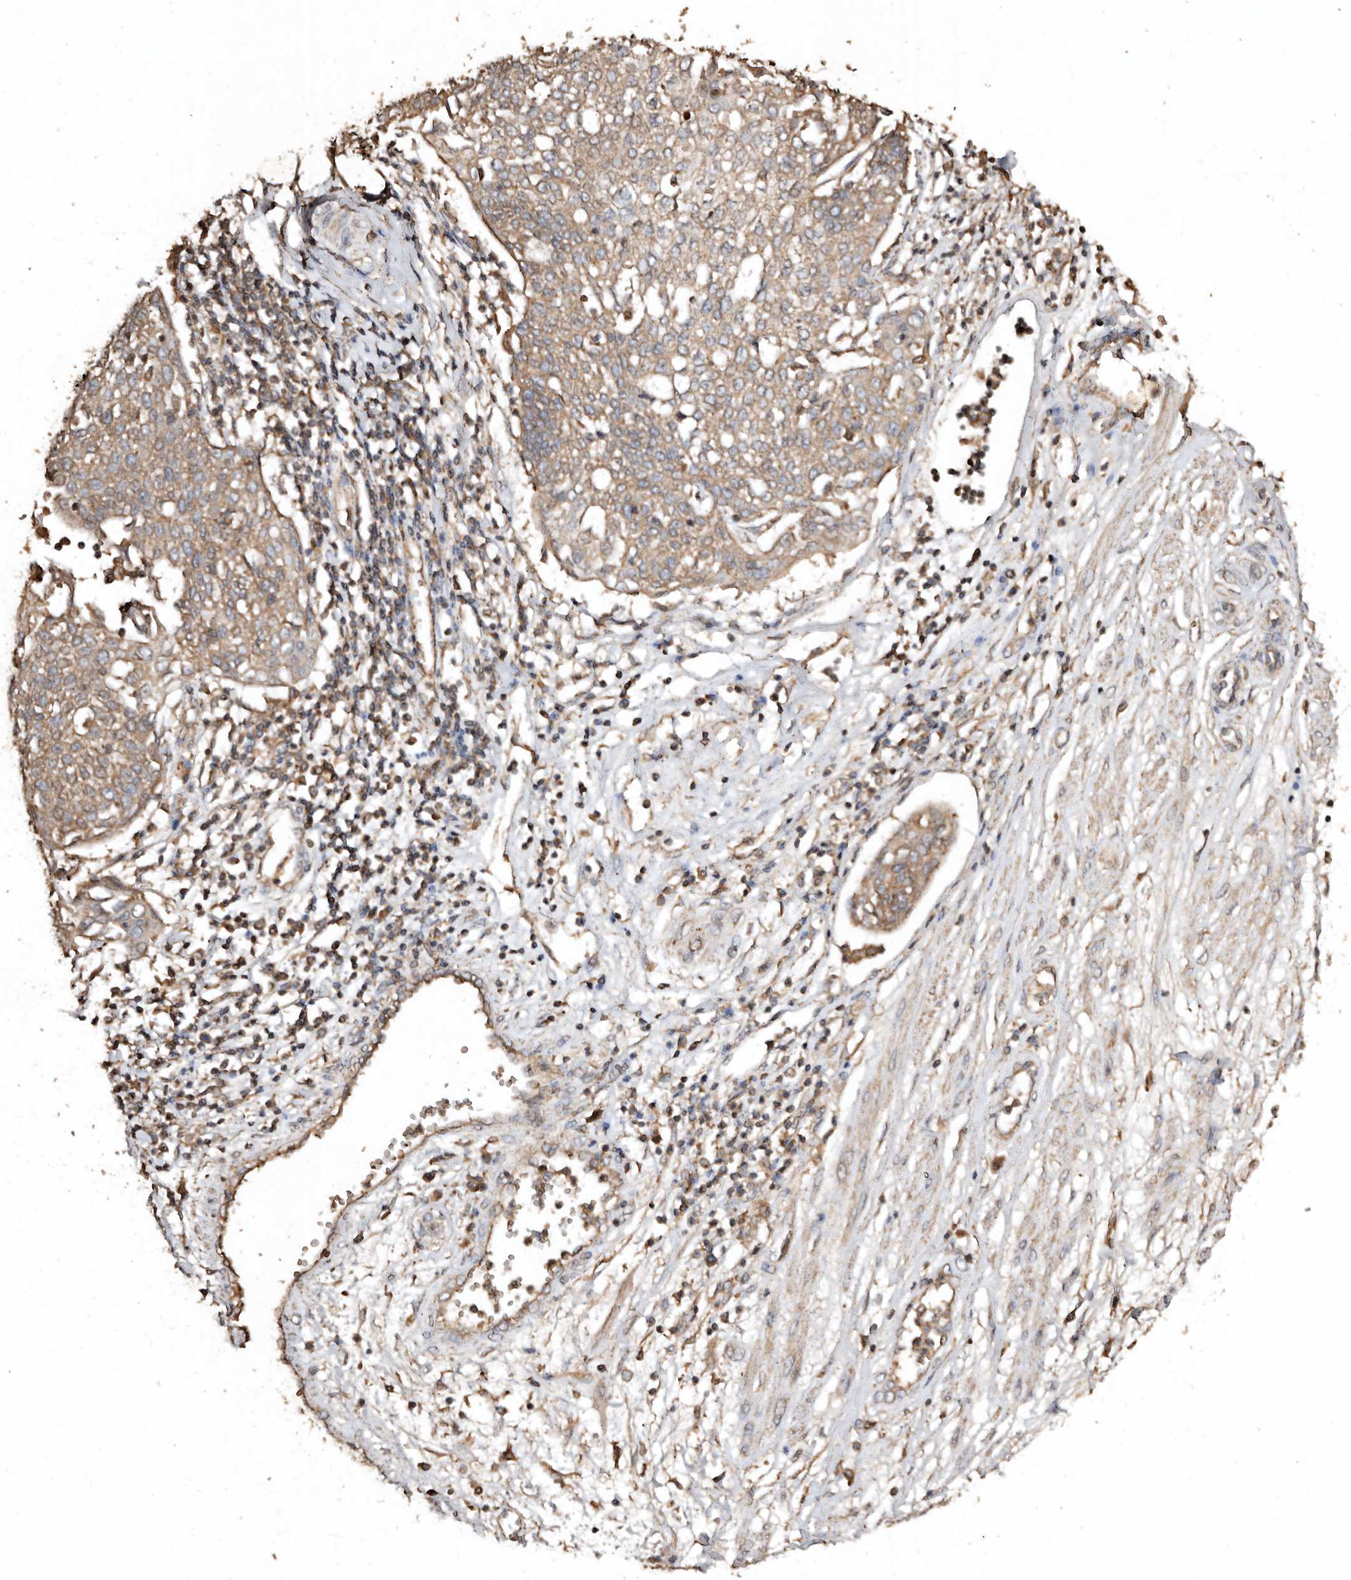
{"staining": {"intensity": "weak", "quantity": ">75%", "location": "cytoplasmic/membranous"}, "tissue": "cervical cancer", "cell_type": "Tumor cells", "image_type": "cancer", "snomed": [{"axis": "morphology", "description": "Squamous cell carcinoma, NOS"}, {"axis": "topography", "description": "Cervix"}], "caption": "A brown stain highlights weak cytoplasmic/membranous expression of a protein in human cervical cancer (squamous cell carcinoma) tumor cells. Ihc stains the protein of interest in brown and the nuclei are stained blue.", "gene": "FARS2", "patient": {"sex": "female", "age": 34}}